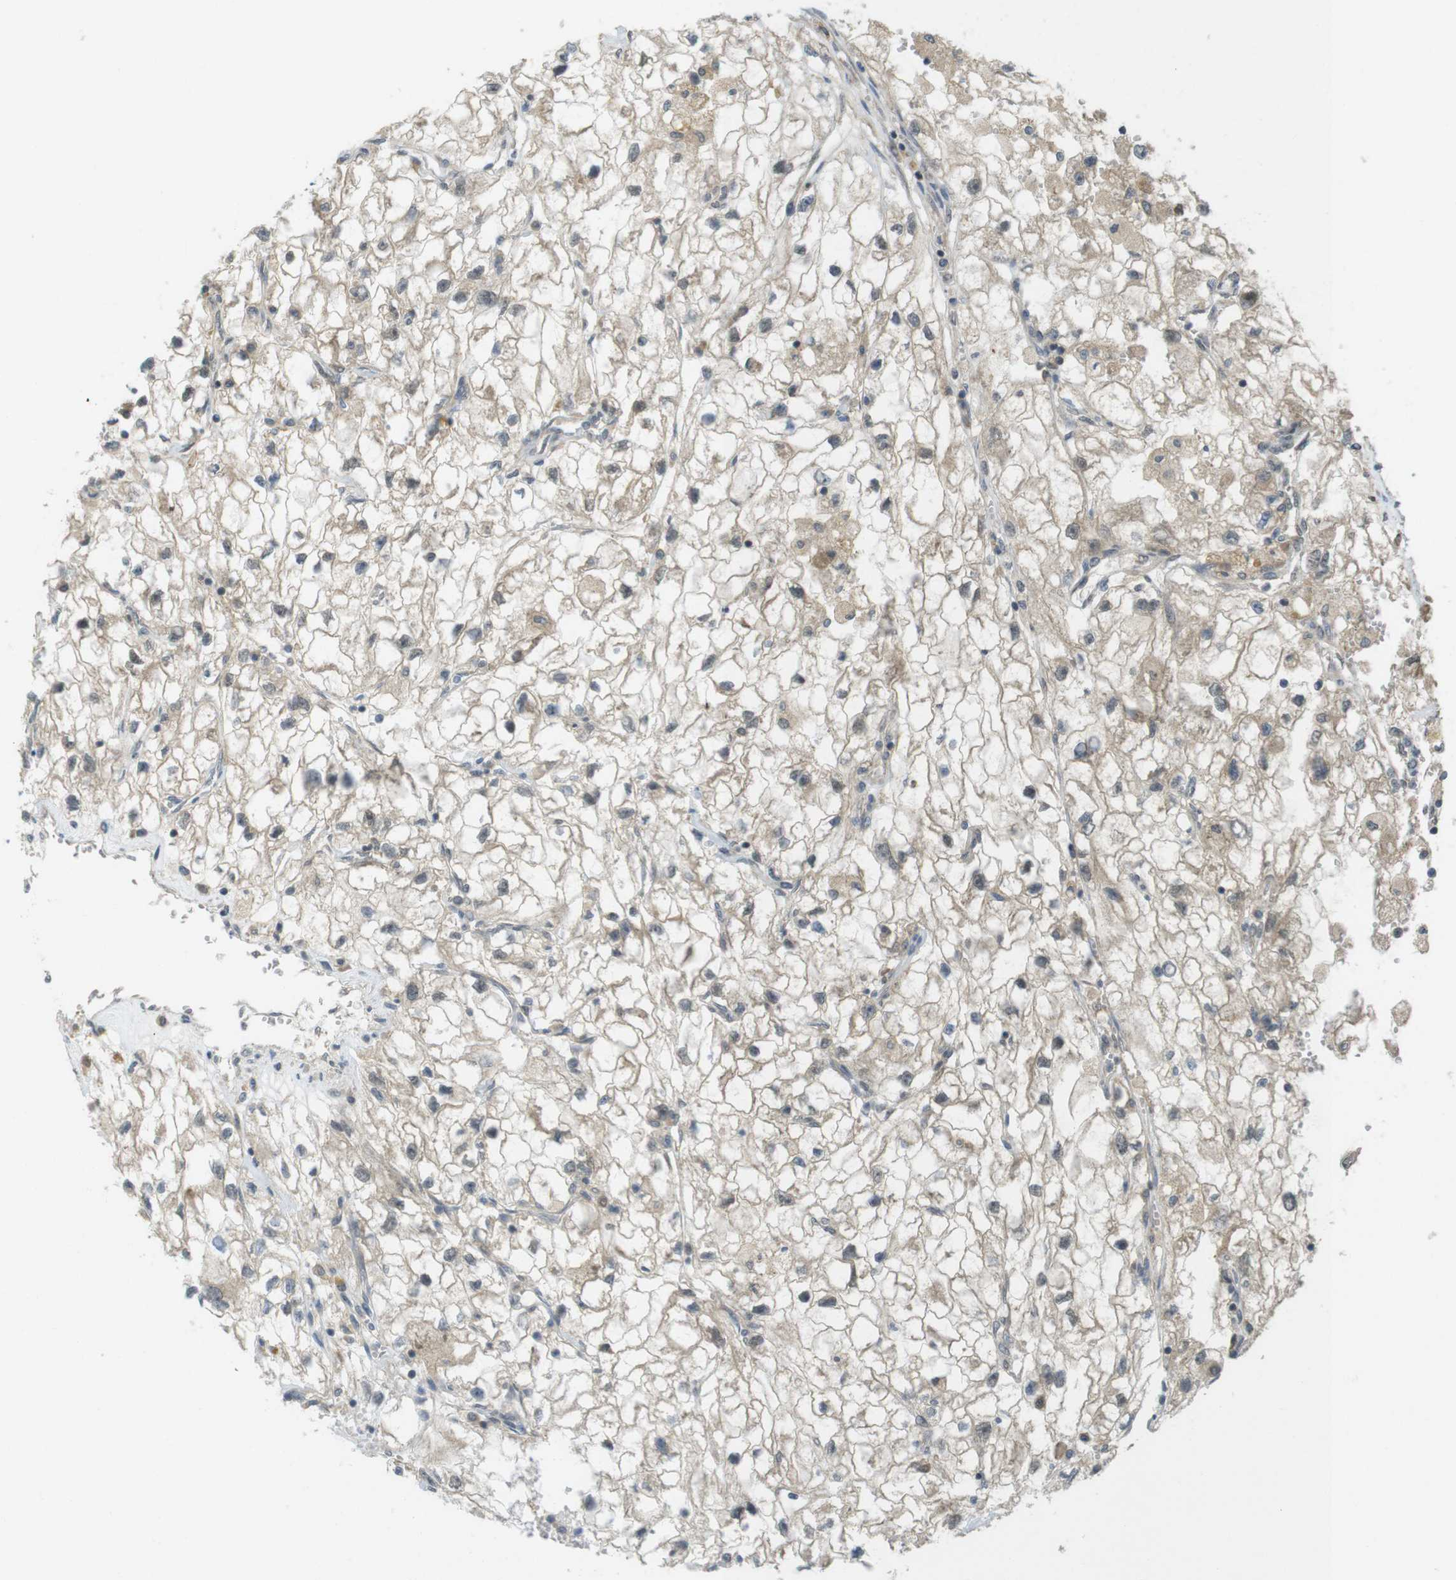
{"staining": {"intensity": "moderate", "quantity": "25%-75%", "location": "cytoplasmic/membranous"}, "tissue": "renal cancer", "cell_type": "Tumor cells", "image_type": "cancer", "snomed": [{"axis": "morphology", "description": "Adenocarcinoma, NOS"}, {"axis": "topography", "description": "Kidney"}], "caption": "Renal cancer (adenocarcinoma) stained with DAB (3,3'-diaminobenzidine) IHC shows medium levels of moderate cytoplasmic/membranous staining in about 25%-75% of tumor cells.", "gene": "RNF130", "patient": {"sex": "female", "age": 70}}